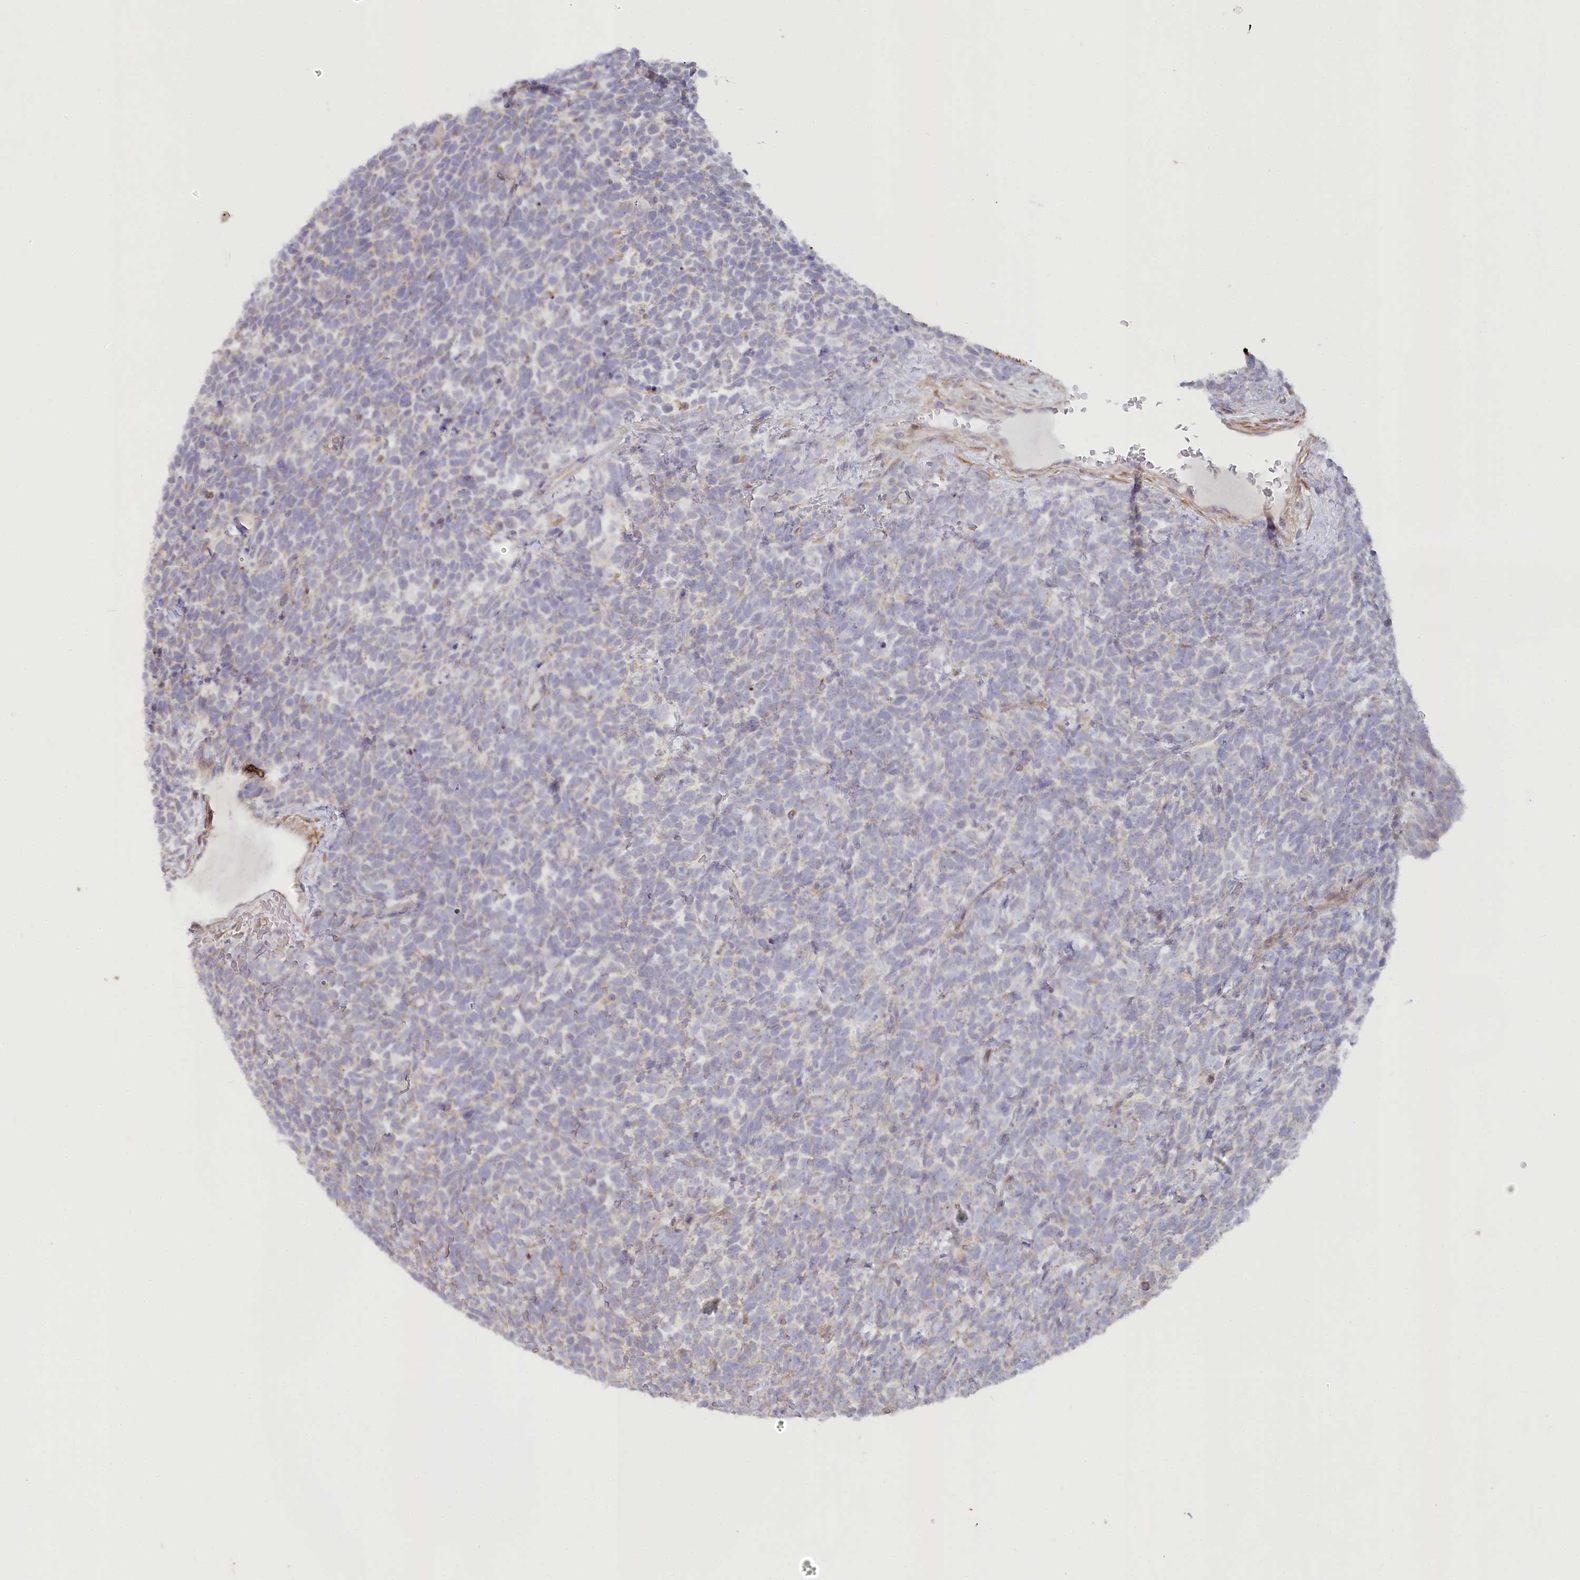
{"staining": {"intensity": "negative", "quantity": "none", "location": "none"}, "tissue": "urothelial cancer", "cell_type": "Tumor cells", "image_type": "cancer", "snomed": [{"axis": "morphology", "description": "Urothelial carcinoma, High grade"}, {"axis": "topography", "description": "Urinary bladder"}], "caption": "A high-resolution photomicrograph shows IHC staining of high-grade urothelial carcinoma, which demonstrates no significant staining in tumor cells.", "gene": "MTG1", "patient": {"sex": "female", "age": 82}}